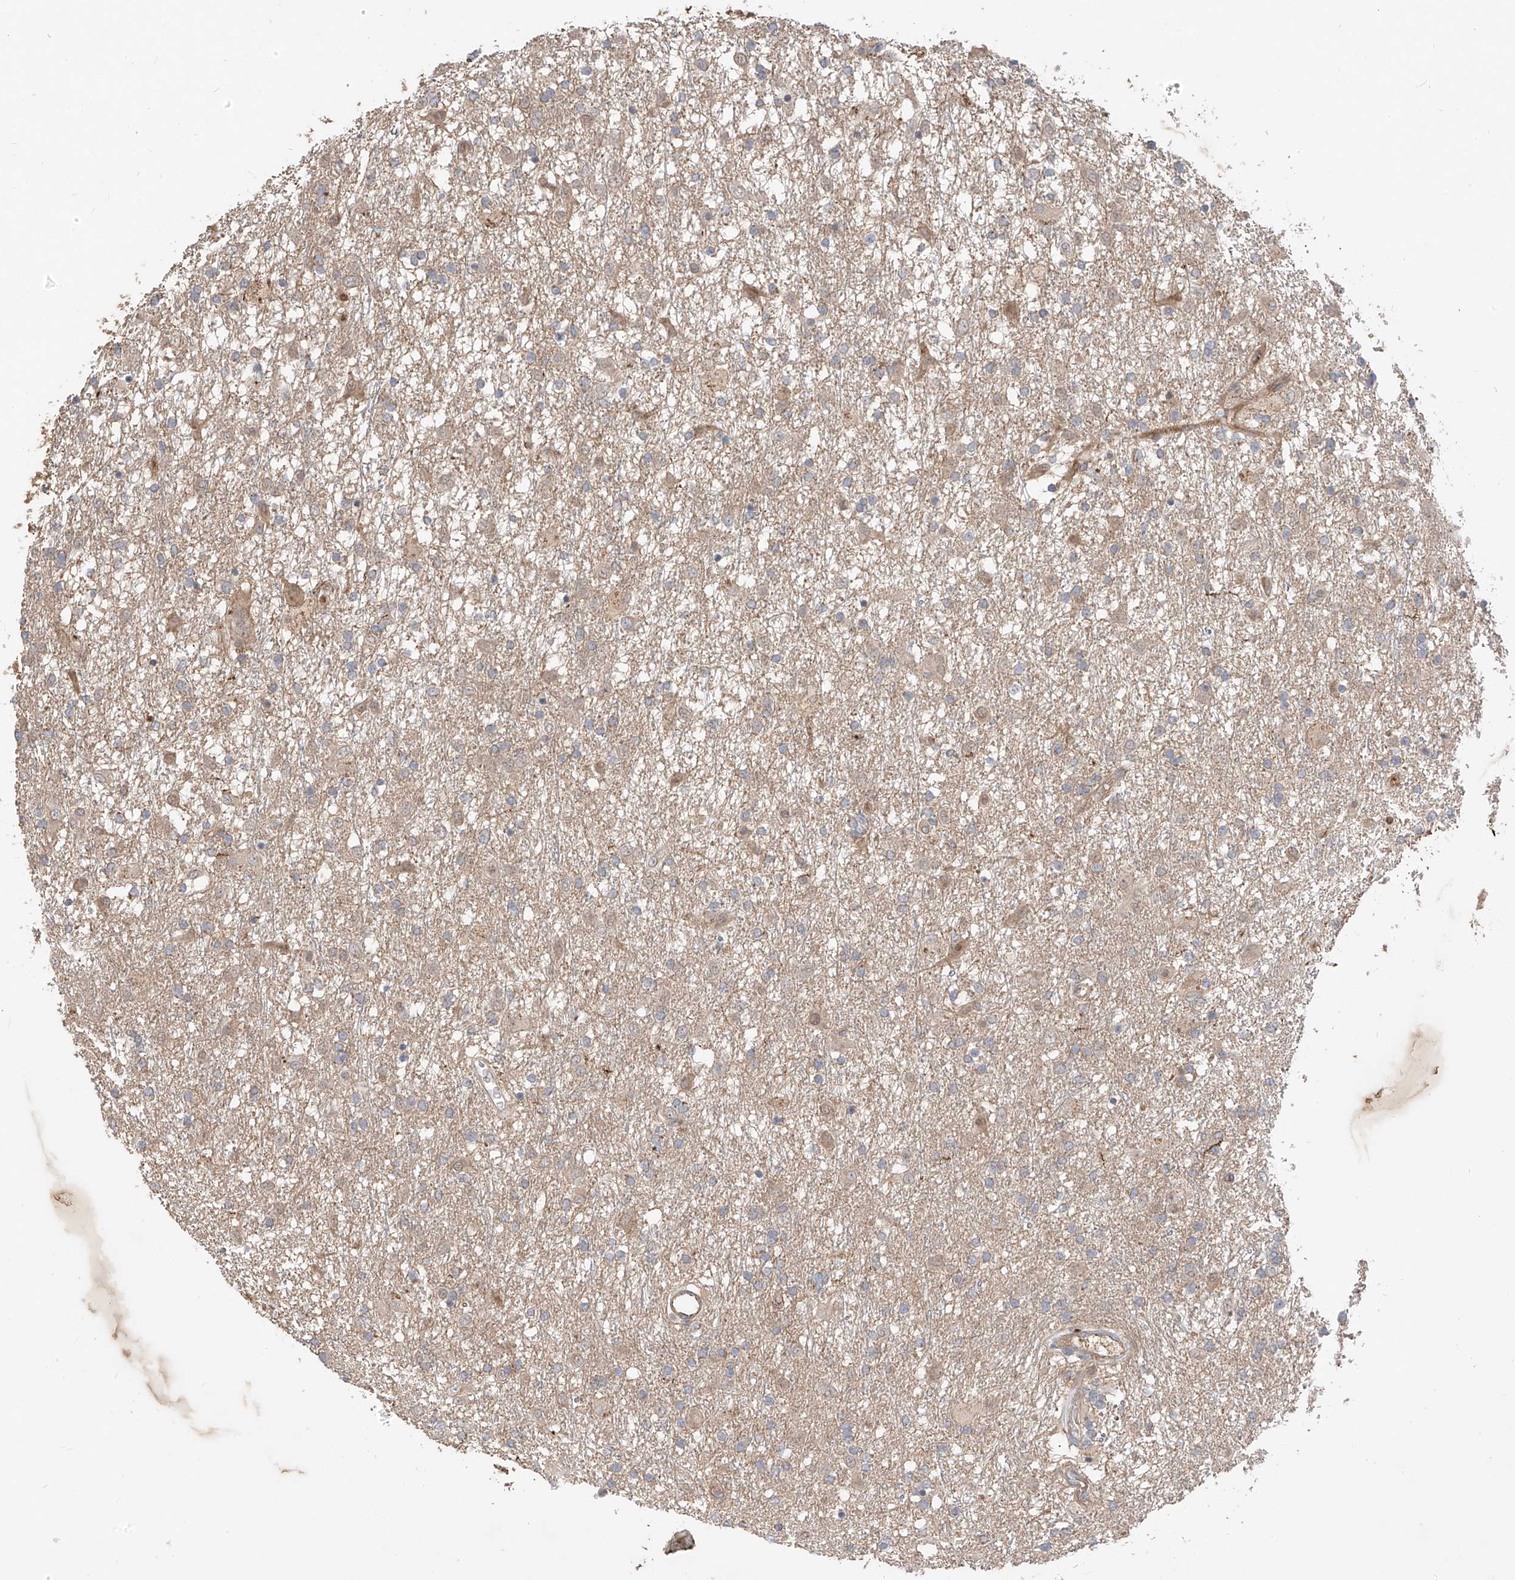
{"staining": {"intensity": "negative", "quantity": "none", "location": "none"}, "tissue": "glioma", "cell_type": "Tumor cells", "image_type": "cancer", "snomed": [{"axis": "morphology", "description": "Glioma, malignant, Low grade"}, {"axis": "topography", "description": "Brain"}], "caption": "Micrograph shows no protein expression in tumor cells of low-grade glioma (malignant) tissue.", "gene": "CACNA2D4", "patient": {"sex": "male", "age": 65}}